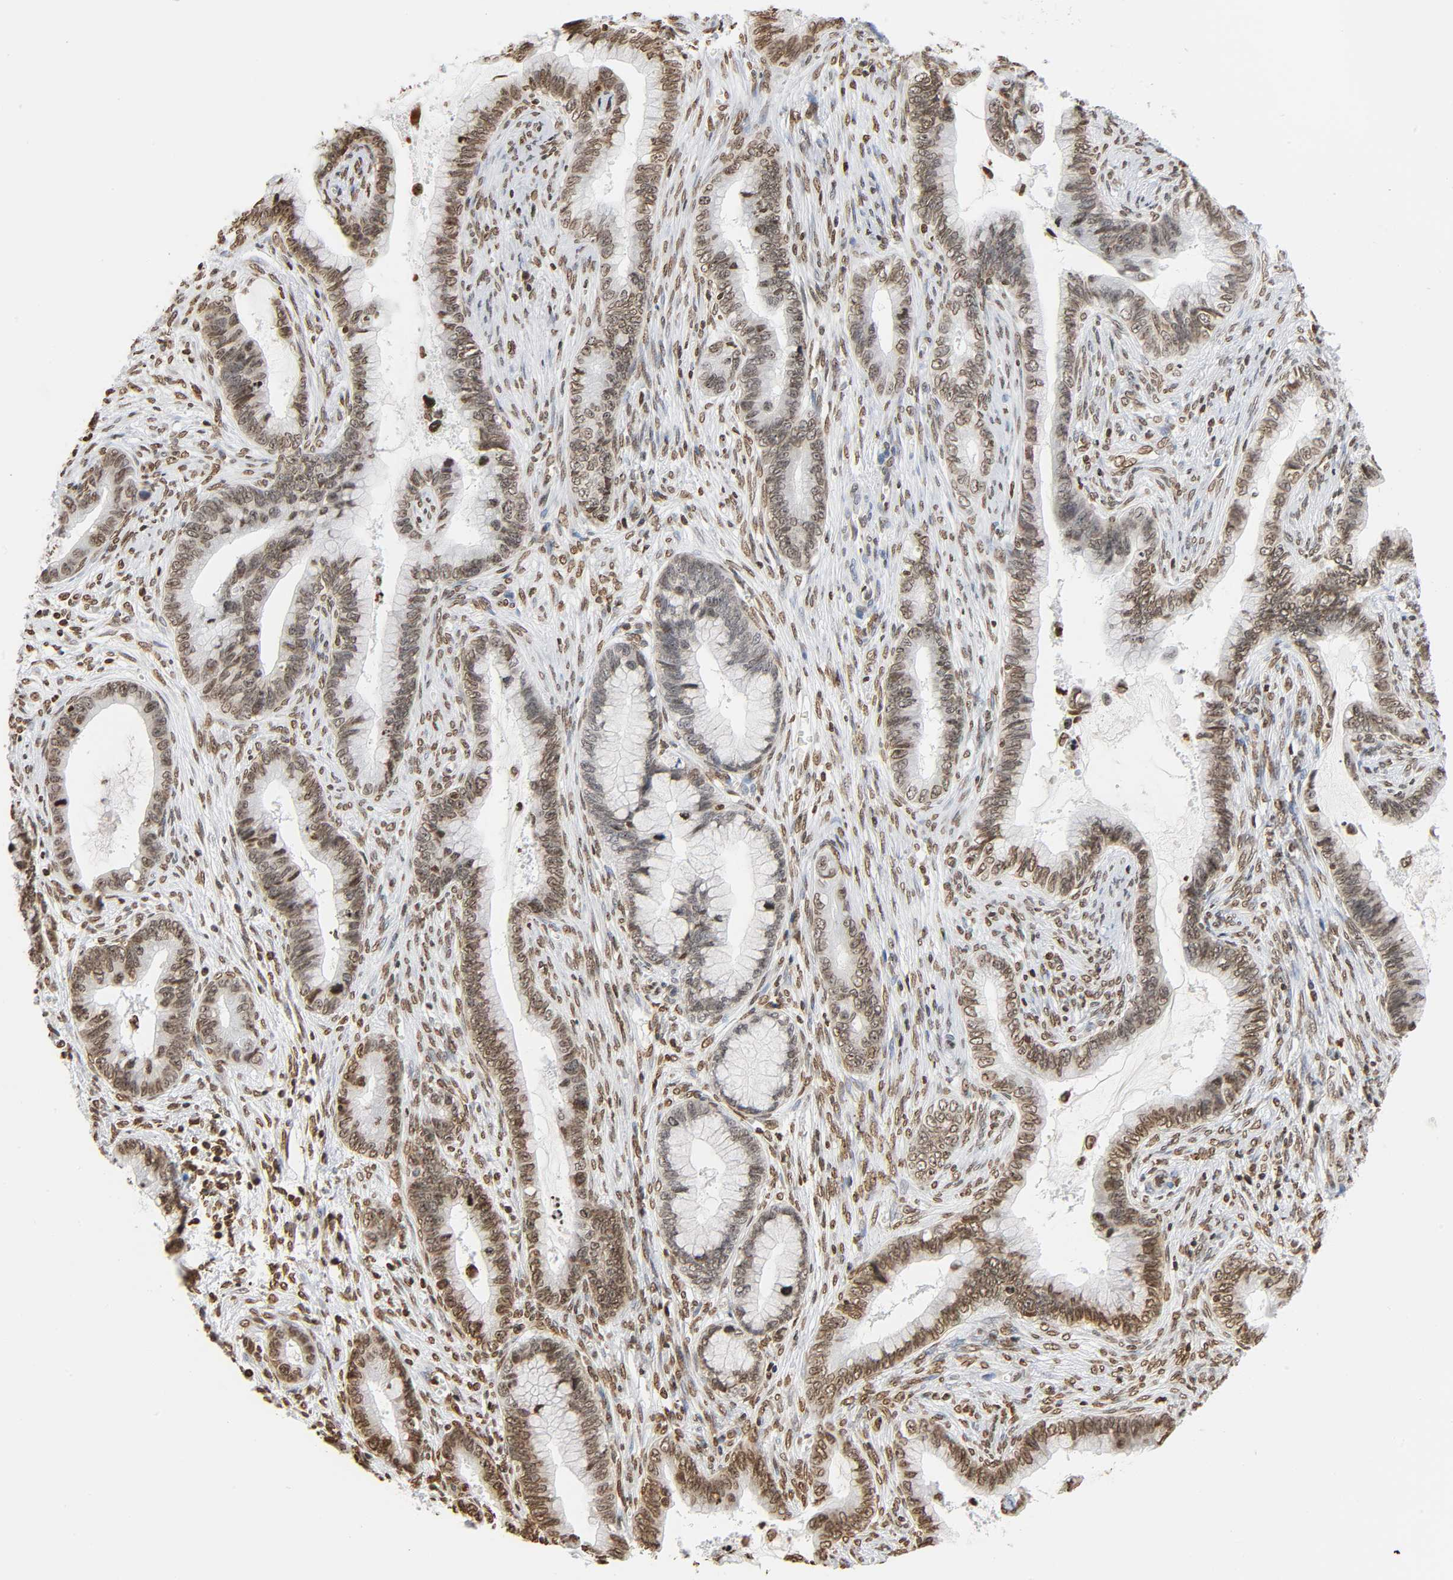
{"staining": {"intensity": "moderate", "quantity": ">75%", "location": "nuclear"}, "tissue": "cervical cancer", "cell_type": "Tumor cells", "image_type": "cancer", "snomed": [{"axis": "morphology", "description": "Adenocarcinoma, NOS"}, {"axis": "topography", "description": "Cervix"}], "caption": "The image shows a brown stain indicating the presence of a protein in the nuclear of tumor cells in cervical cancer (adenocarcinoma).", "gene": "HOXA6", "patient": {"sex": "female", "age": 44}}